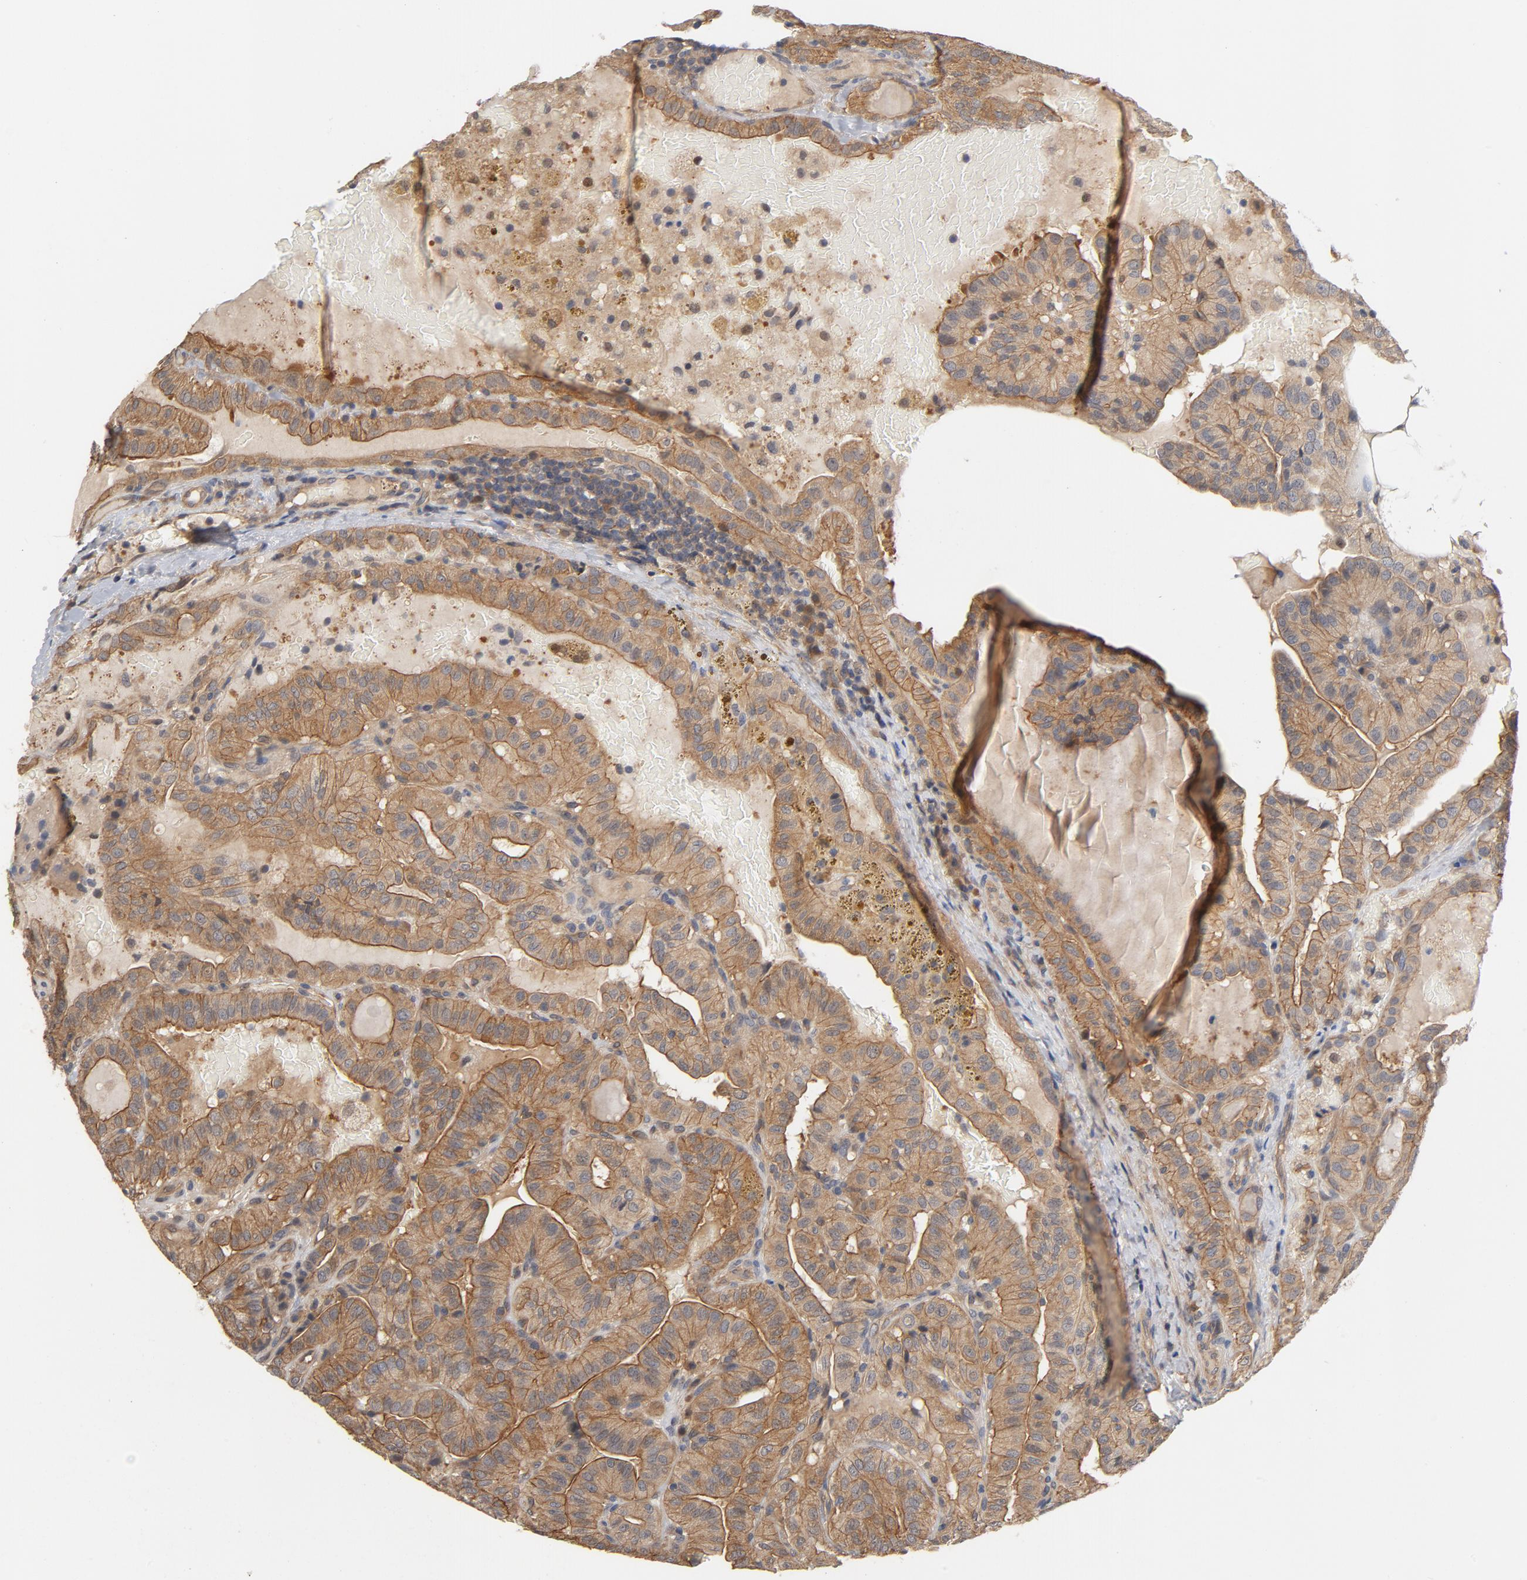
{"staining": {"intensity": "moderate", "quantity": ">75%", "location": "cytoplasmic/membranous"}, "tissue": "thyroid cancer", "cell_type": "Tumor cells", "image_type": "cancer", "snomed": [{"axis": "morphology", "description": "Papillary adenocarcinoma, NOS"}, {"axis": "topography", "description": "Thyroid gland"}], "caption": "A histopathology image showing moderate cytoplasmic/membranous staining in about >75% of tumor cells in thyroid cancer (papillary adenocarcinoma), as visualized by brown immunohistochemical staining.", "gene": "PITPNM2", "patient": {"sex": "male", "age": 77}}